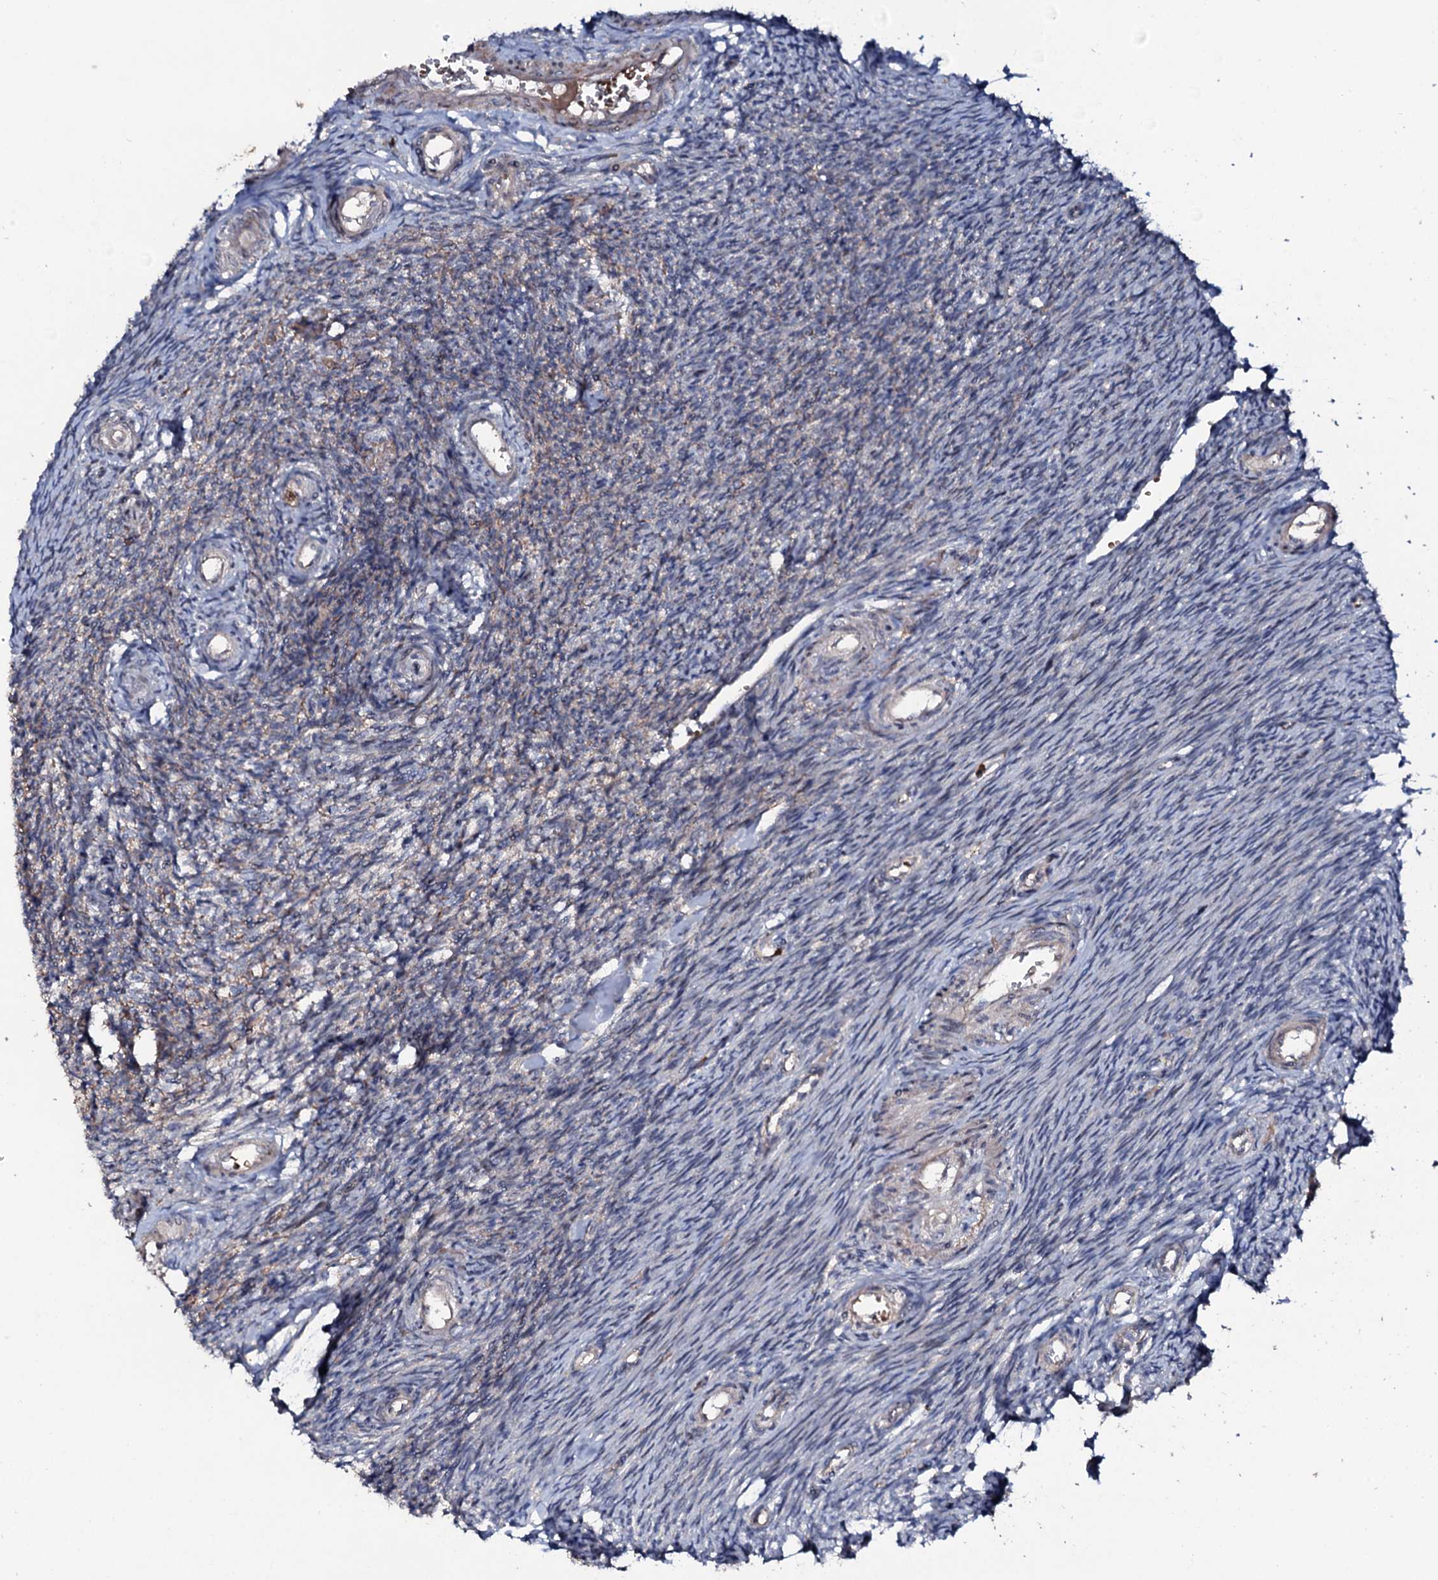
{"staining": {"intensity": "negative", "quantity": "none", "location": "none"}, "tissue": "ovary", "cell_type": "Ovarian stroma cells", "image_type": "normal", "snomed": [{"axis": "morphology", "description": "Normal tissue, NOS"}, {"axis": "topography", "description": "Ovary"}], "caption": "This histopathology image is of normal ovary stained with immunohistochemistry (IHC) to label a protein in brown with the nuclei are counter-stained blue. There is no positivity in ovarian stroma cells.", "gene": "COG6", "patient": {"sex": "female", "age": 44}}